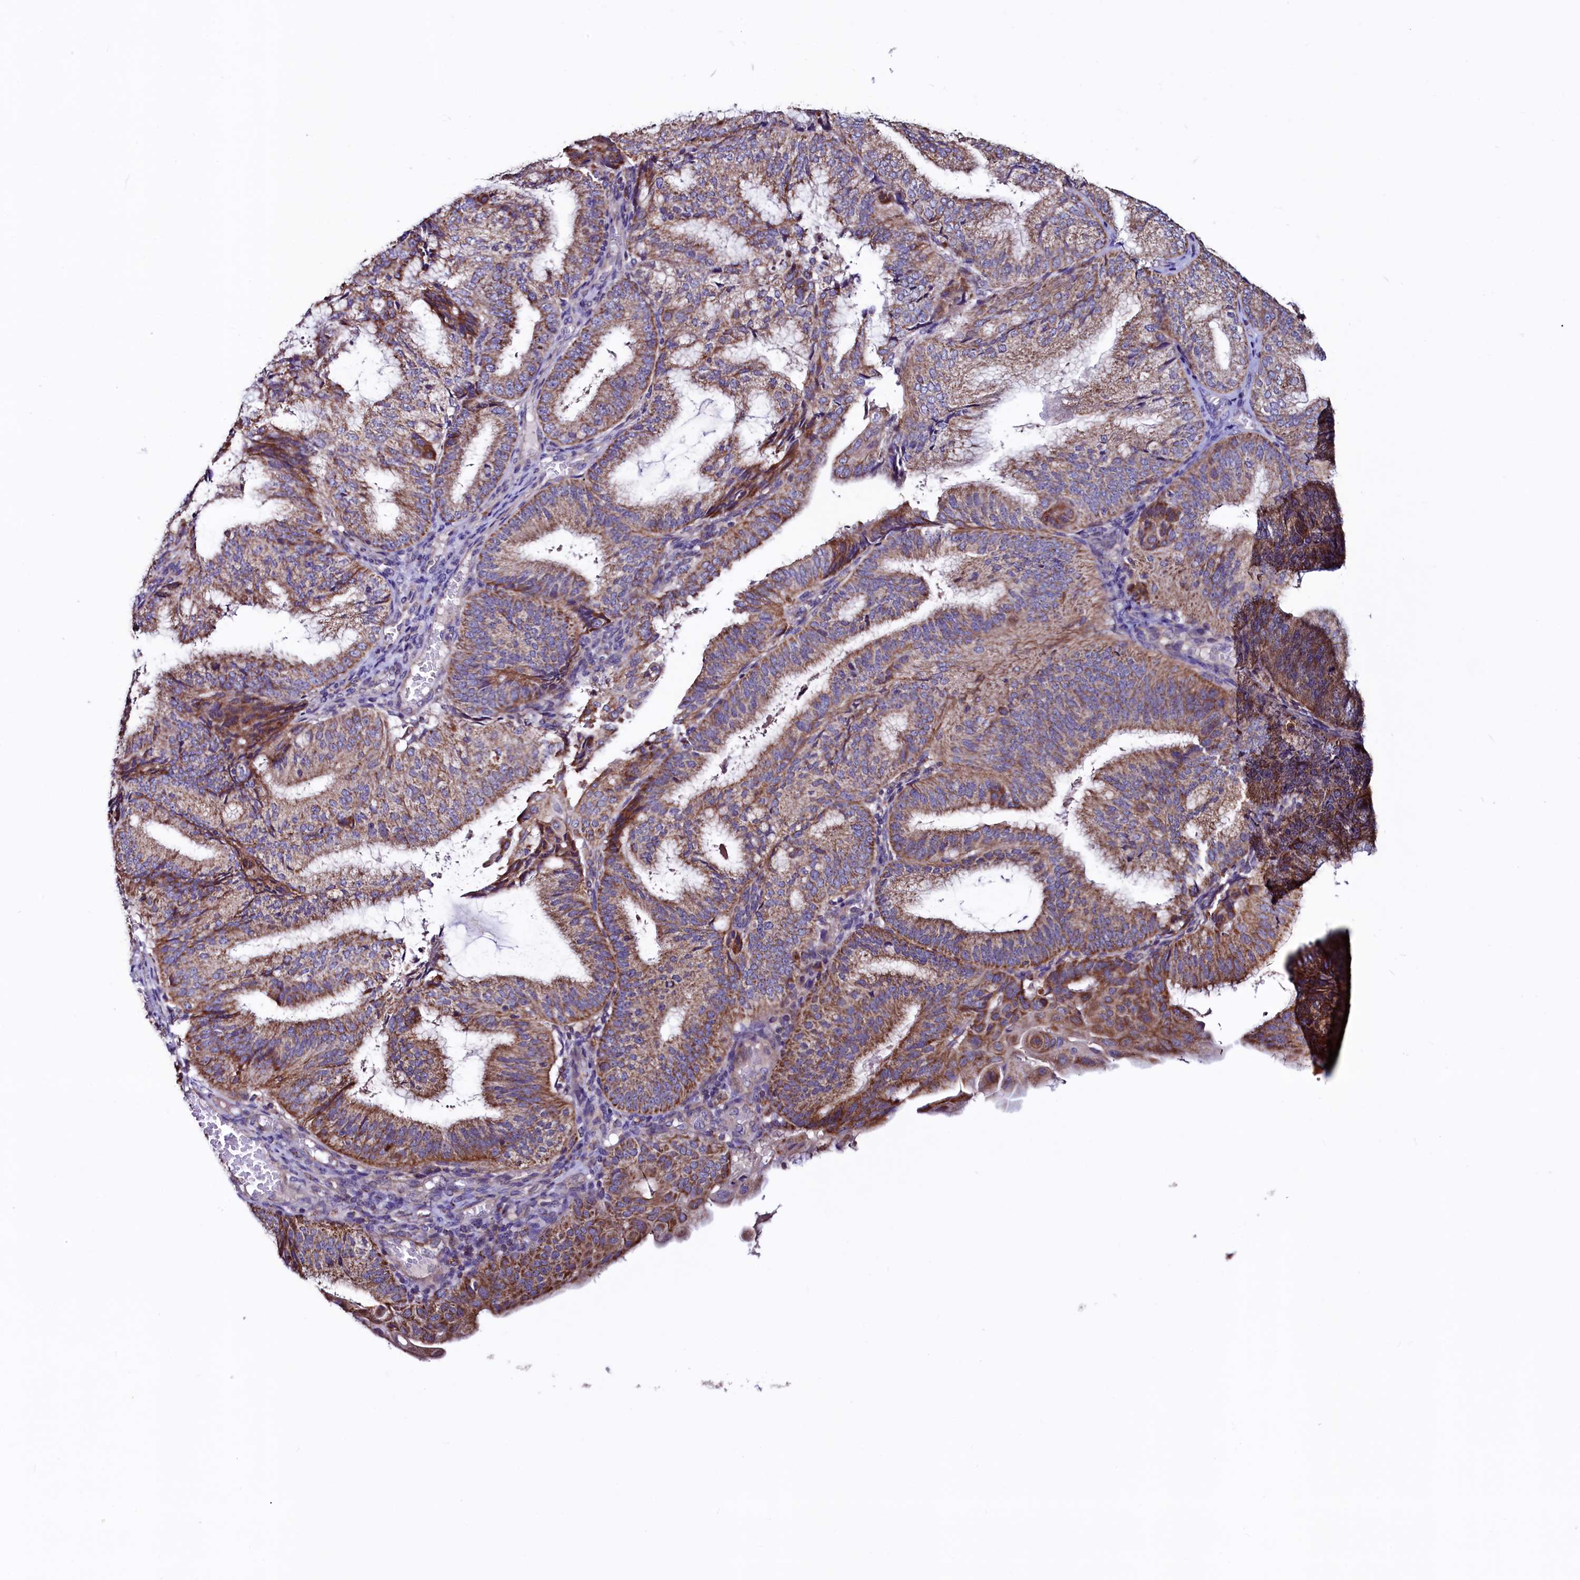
{"staining": {"intensity": "moderate", "quantity": ">75%", "location": "cytoplasmic/membranous"}, "tissue": "endometrial cancer", "cell_type": "Tumor cells", "image_type": "cancer", "snomed": [{"axis": "morphology", "description": "Adenocarcinoma, NOS"}, {"axis": "topography", "description": "Endometrium"}], "caption": "High-power microscopy captured an immunohistochemistry (IHC) photomicrograph of endometrial adenocarcinoma, revealing moderate cytoplasmic/membranous positivity in about >75% of tumor cells. The staining is performed using DAB brown chromogen to label protein expression. The nuclei are counter-stained blue using hematoxylin.", "gene": "STARD5", "patient": {"sex": "female", "age": 49}}